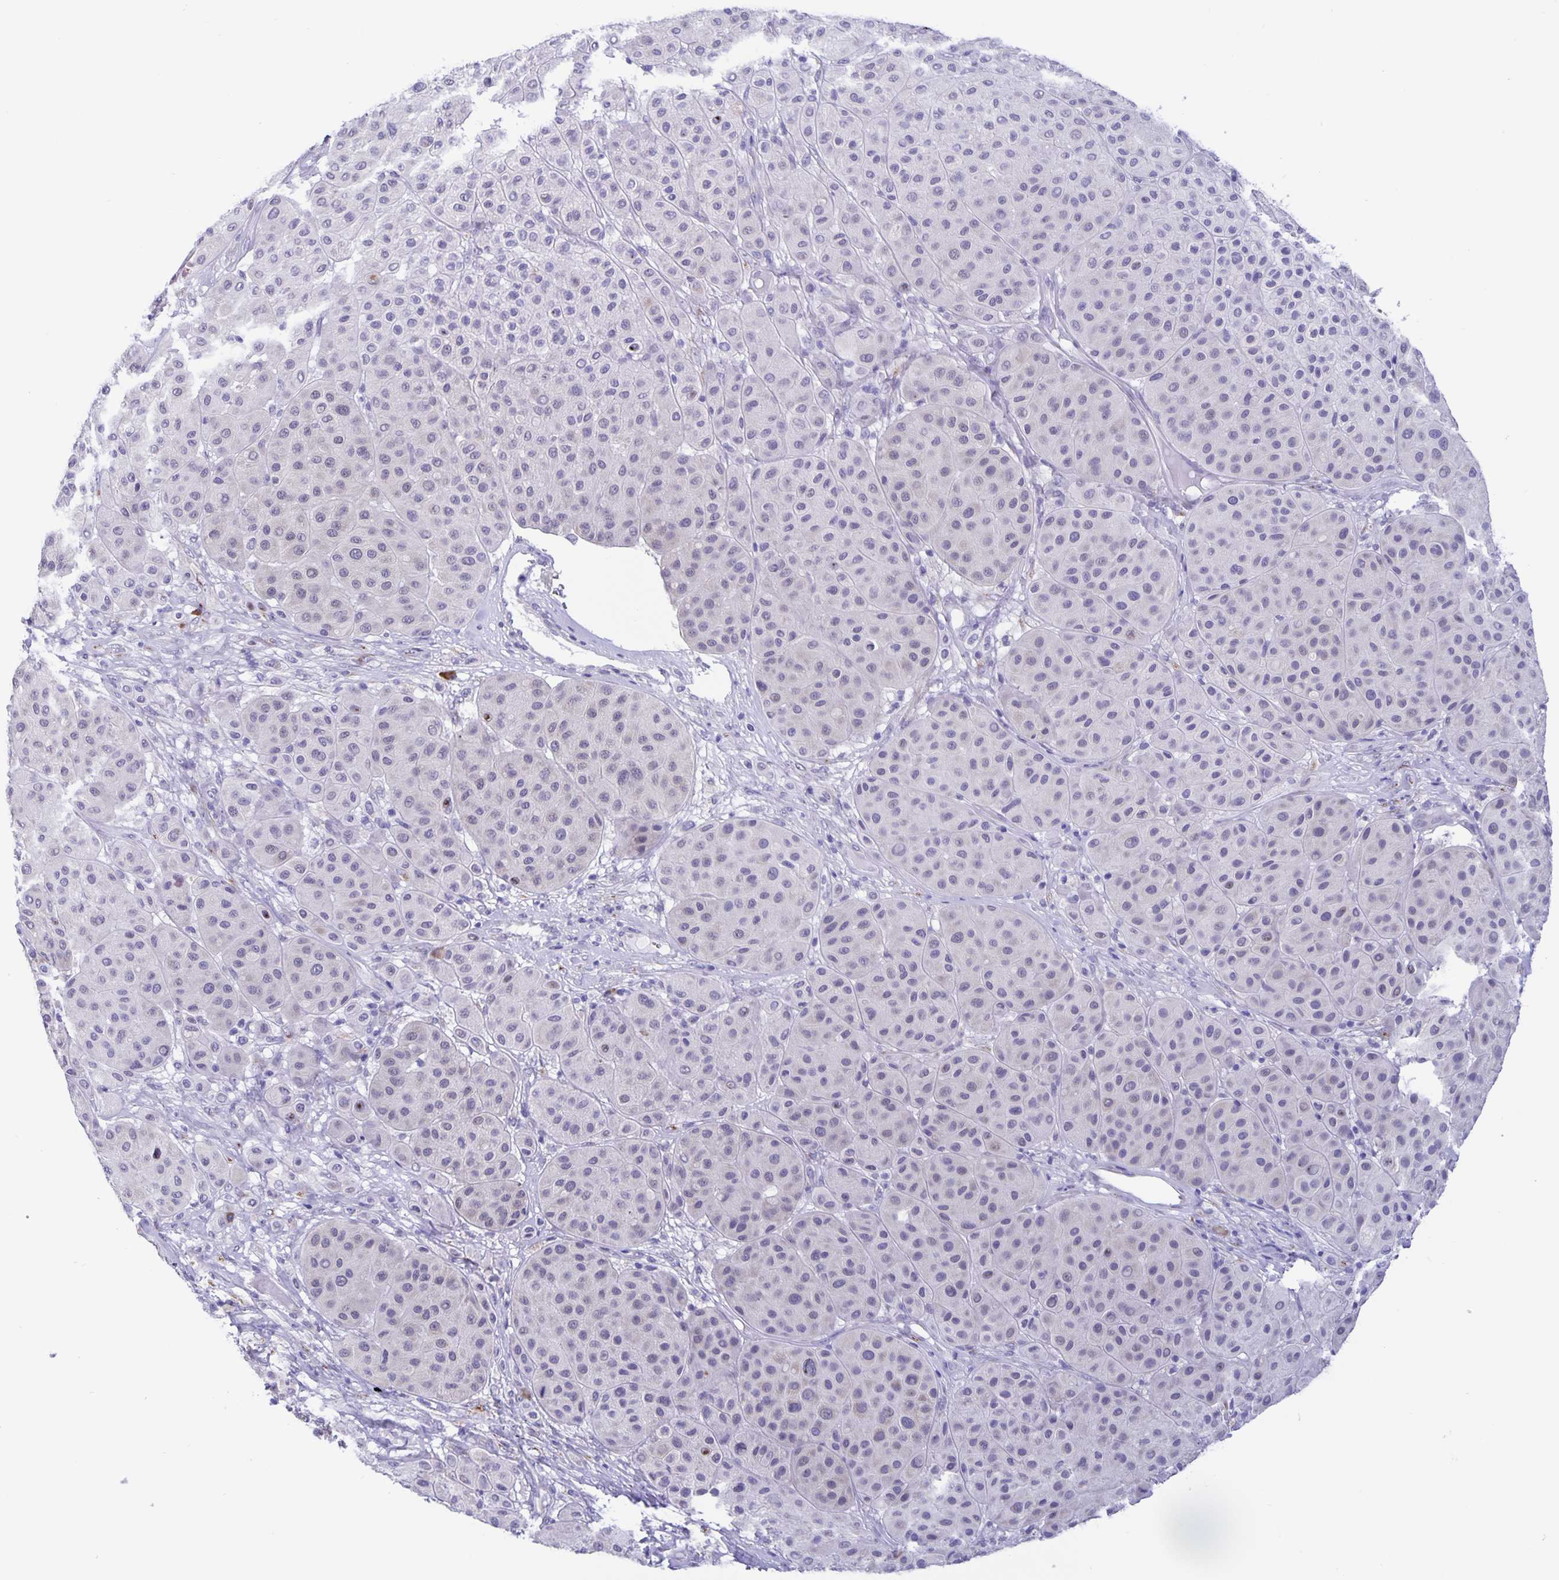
{"staining": {"intensity": "negative", "quantity": "none", "location": "none"}, "tissue": "melanoma", "cell_type": "Tumor cells", "image_type": "cancer", "snomed": [{"axis": "morphology", "description": "Malignant melanoma, Metastatic site"}, {"axis": "topography", "description": "Smooth muscle"}], "caption": "The histopathology image reveals no significant expression in tumor cells of malignant melanoma (metastatic site).", "gene": "ERMN", "patient": {"sex": "male", "age": 41}}